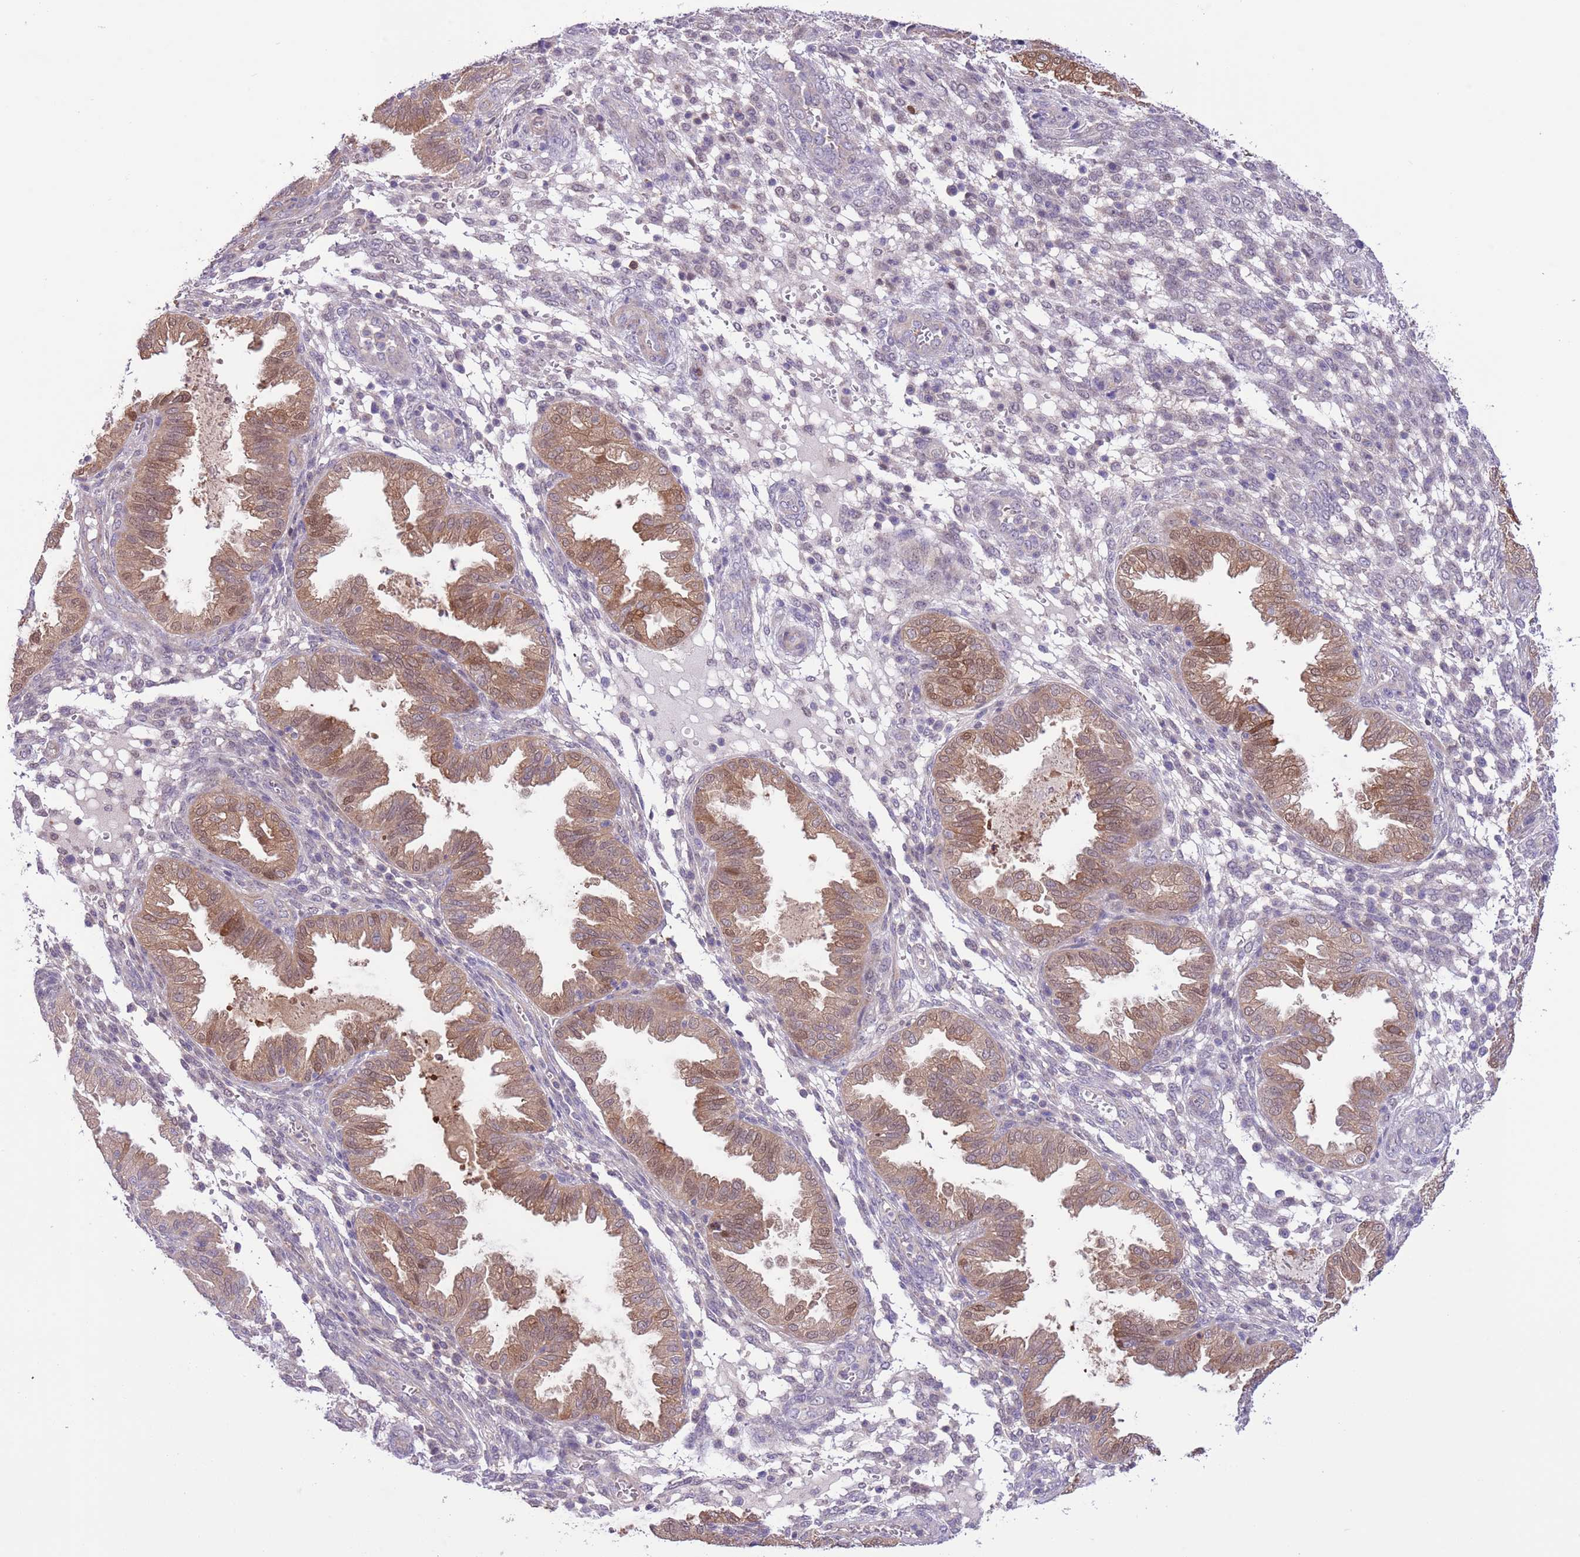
{"staining": {"intensity": "negative", "quantity": "none", "location": "none"}, "tissue": "endometrium", "cell_type": "Cells in endometrial stroma", "image_type": "normal", "snomed": [{"axis": "morphology", "description": "Normal tissue, NOS"}, {"axis": "topography", "description": "Endometrium"}], "caption": "IHC image of benign human endometrium stained for a protein (brown), which reveals no expression in cells in endometrial stroma.", "gene": "PRR32", "patient": {"sex": "female", "age": 33}}